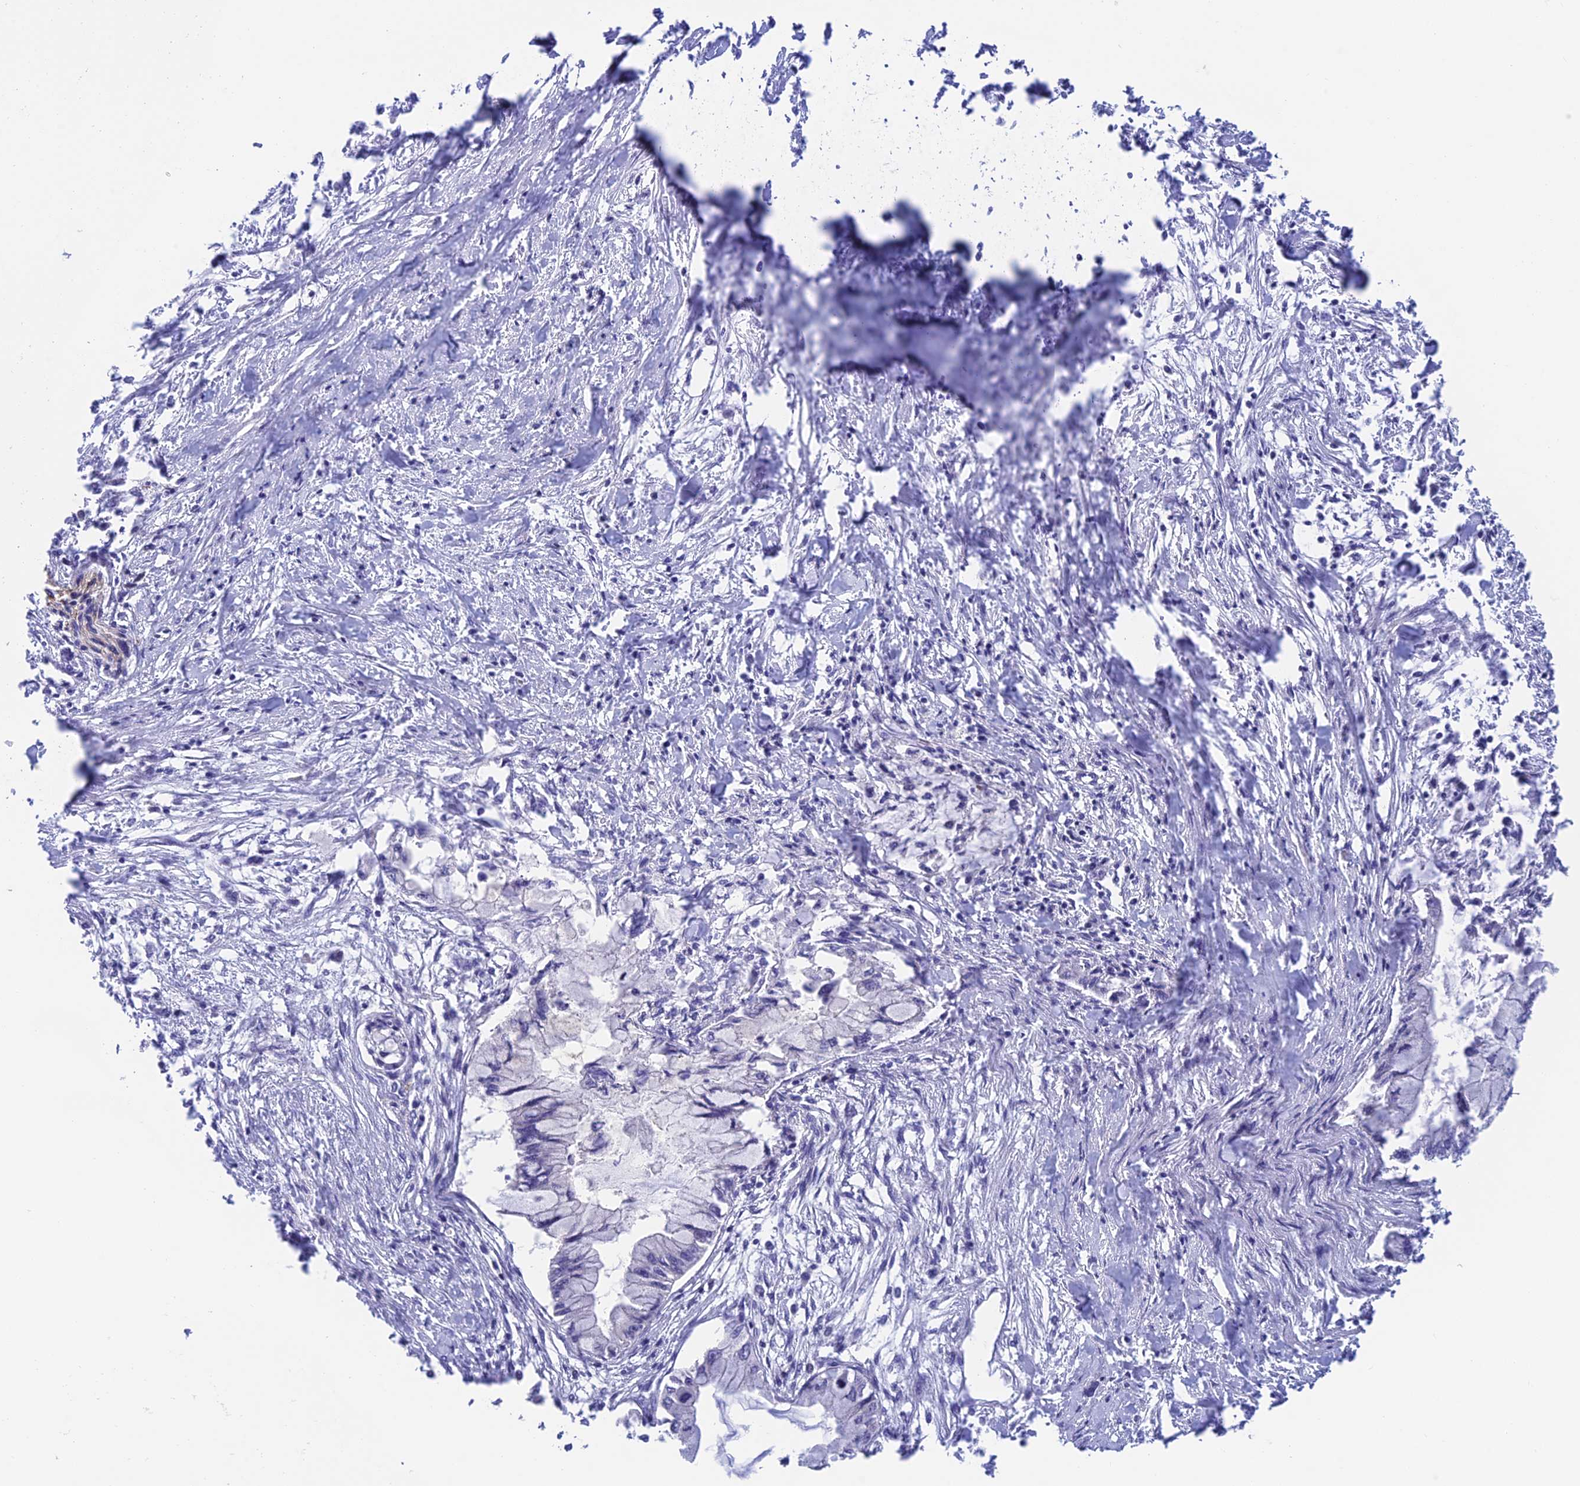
{"staining": {"intensity": "negative", "quantity": "none", "location": "none"}, "tissue": "pancreatic cancer", "cell_type": "Tumor cells", "image_type": "cancer", "snomed": [{"axis": "morphology", "description": "Adenocarcinoma, NOS"}, {"axis": "topography", "description": "Pancreas"}], "caption": "Human pancreatic adenocarcinoma stained for a protein using immunohistochemistry demonstrates no expression in tumor cells.", "gene": "XPO7", "patient": {"sex": "male", "age": 48}}